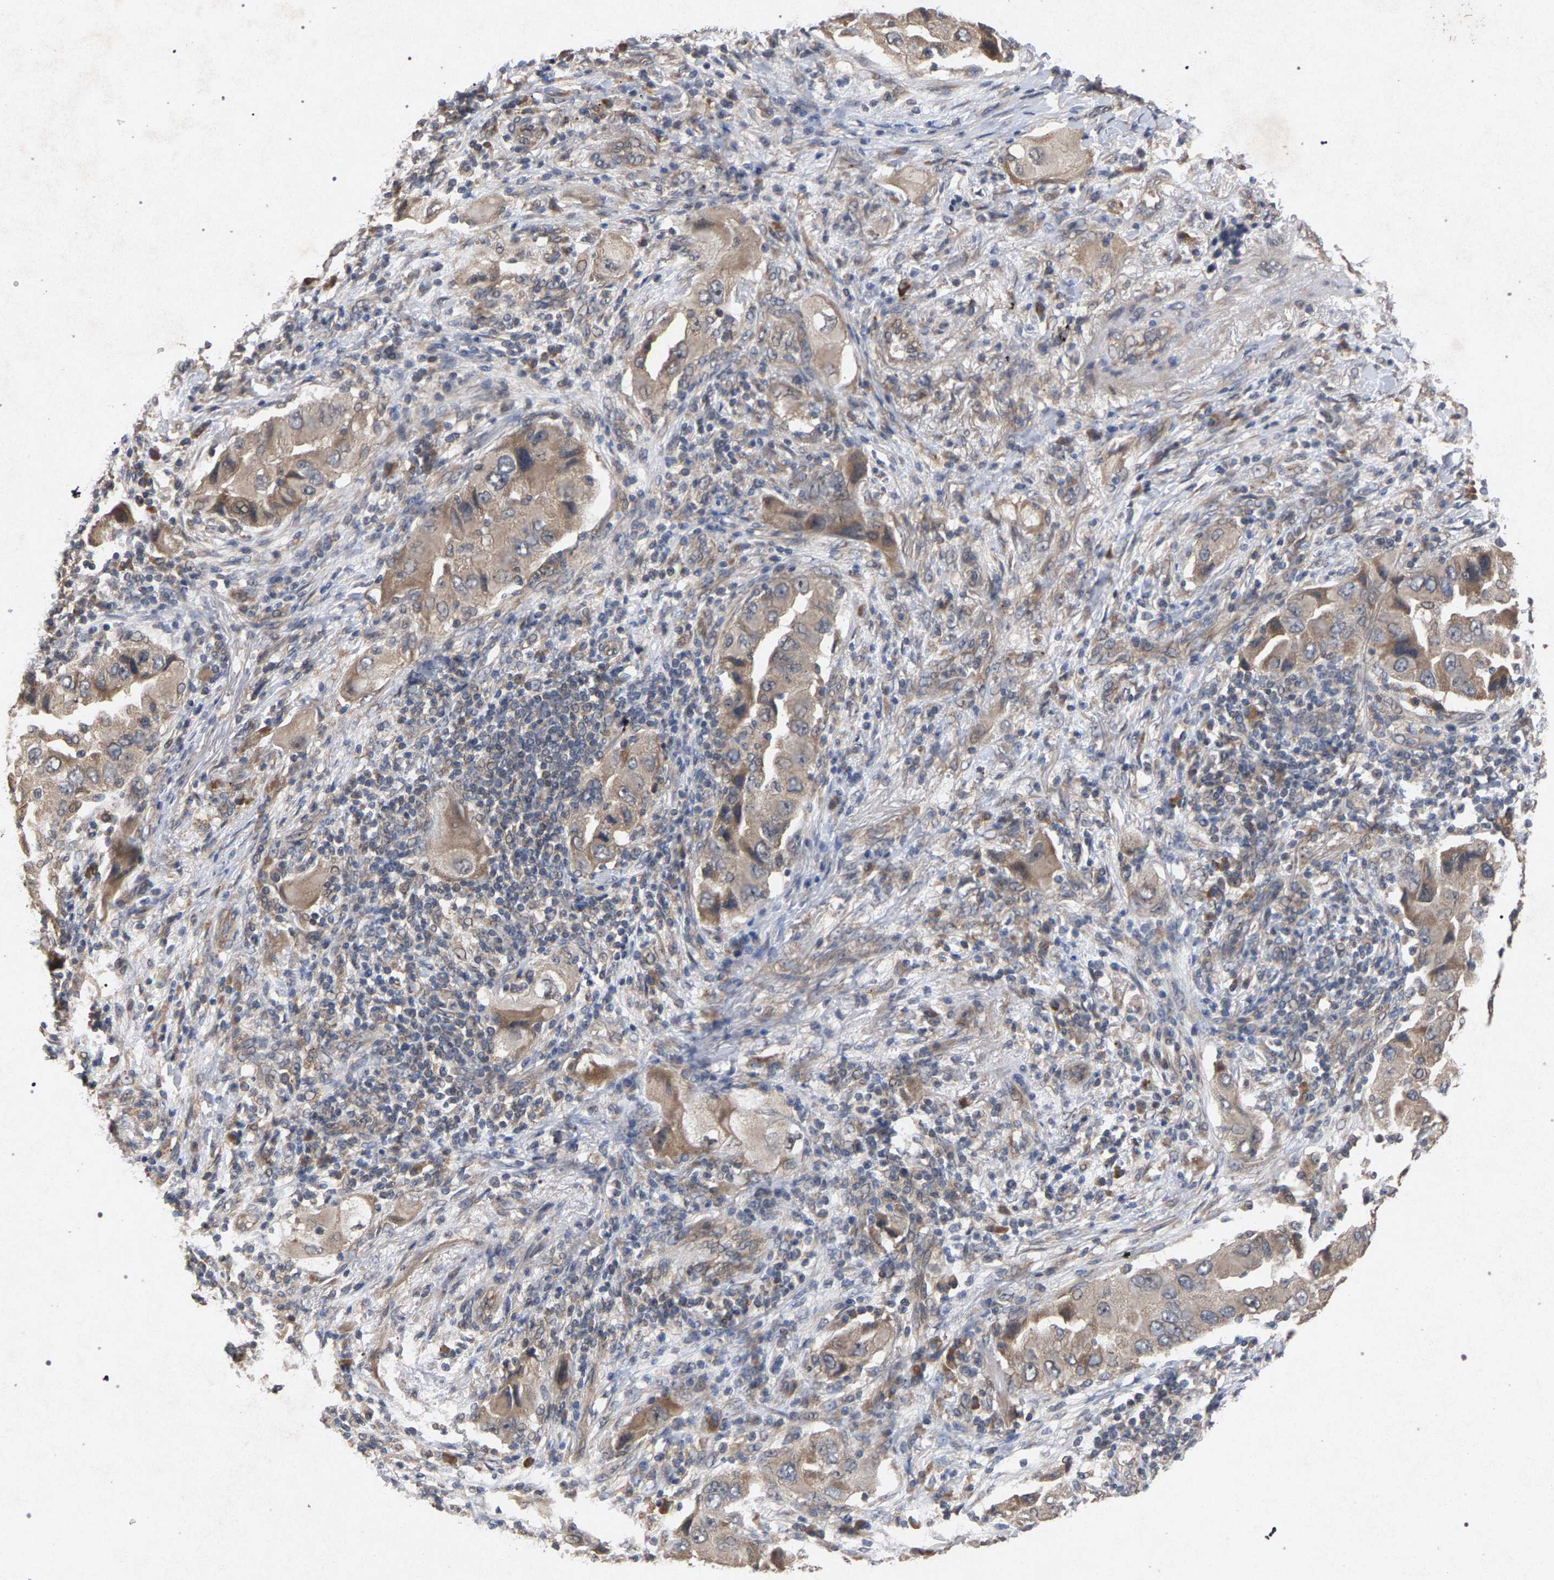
{"staining": {"intensity": "weak", "quantity": ">75%", "location": "cytoplasmic/membranous"}, "tissue": "lung cancer", "cell_type": "Tumor cells", "image_type": "cancer", "snomed": [{"axis": "morphology", "description": "Adenocarcinoma, NOS"}, {"axis": "topography", "description": "Lung"}], "caption": "Lung cancer stained for a protein (brown) demonstrates weak cytoplasmic/membranous positive positivity in about >75% of tumor cells.", "gene": "SLC4A4", "patient": {"sex": "female", "age": 65}}